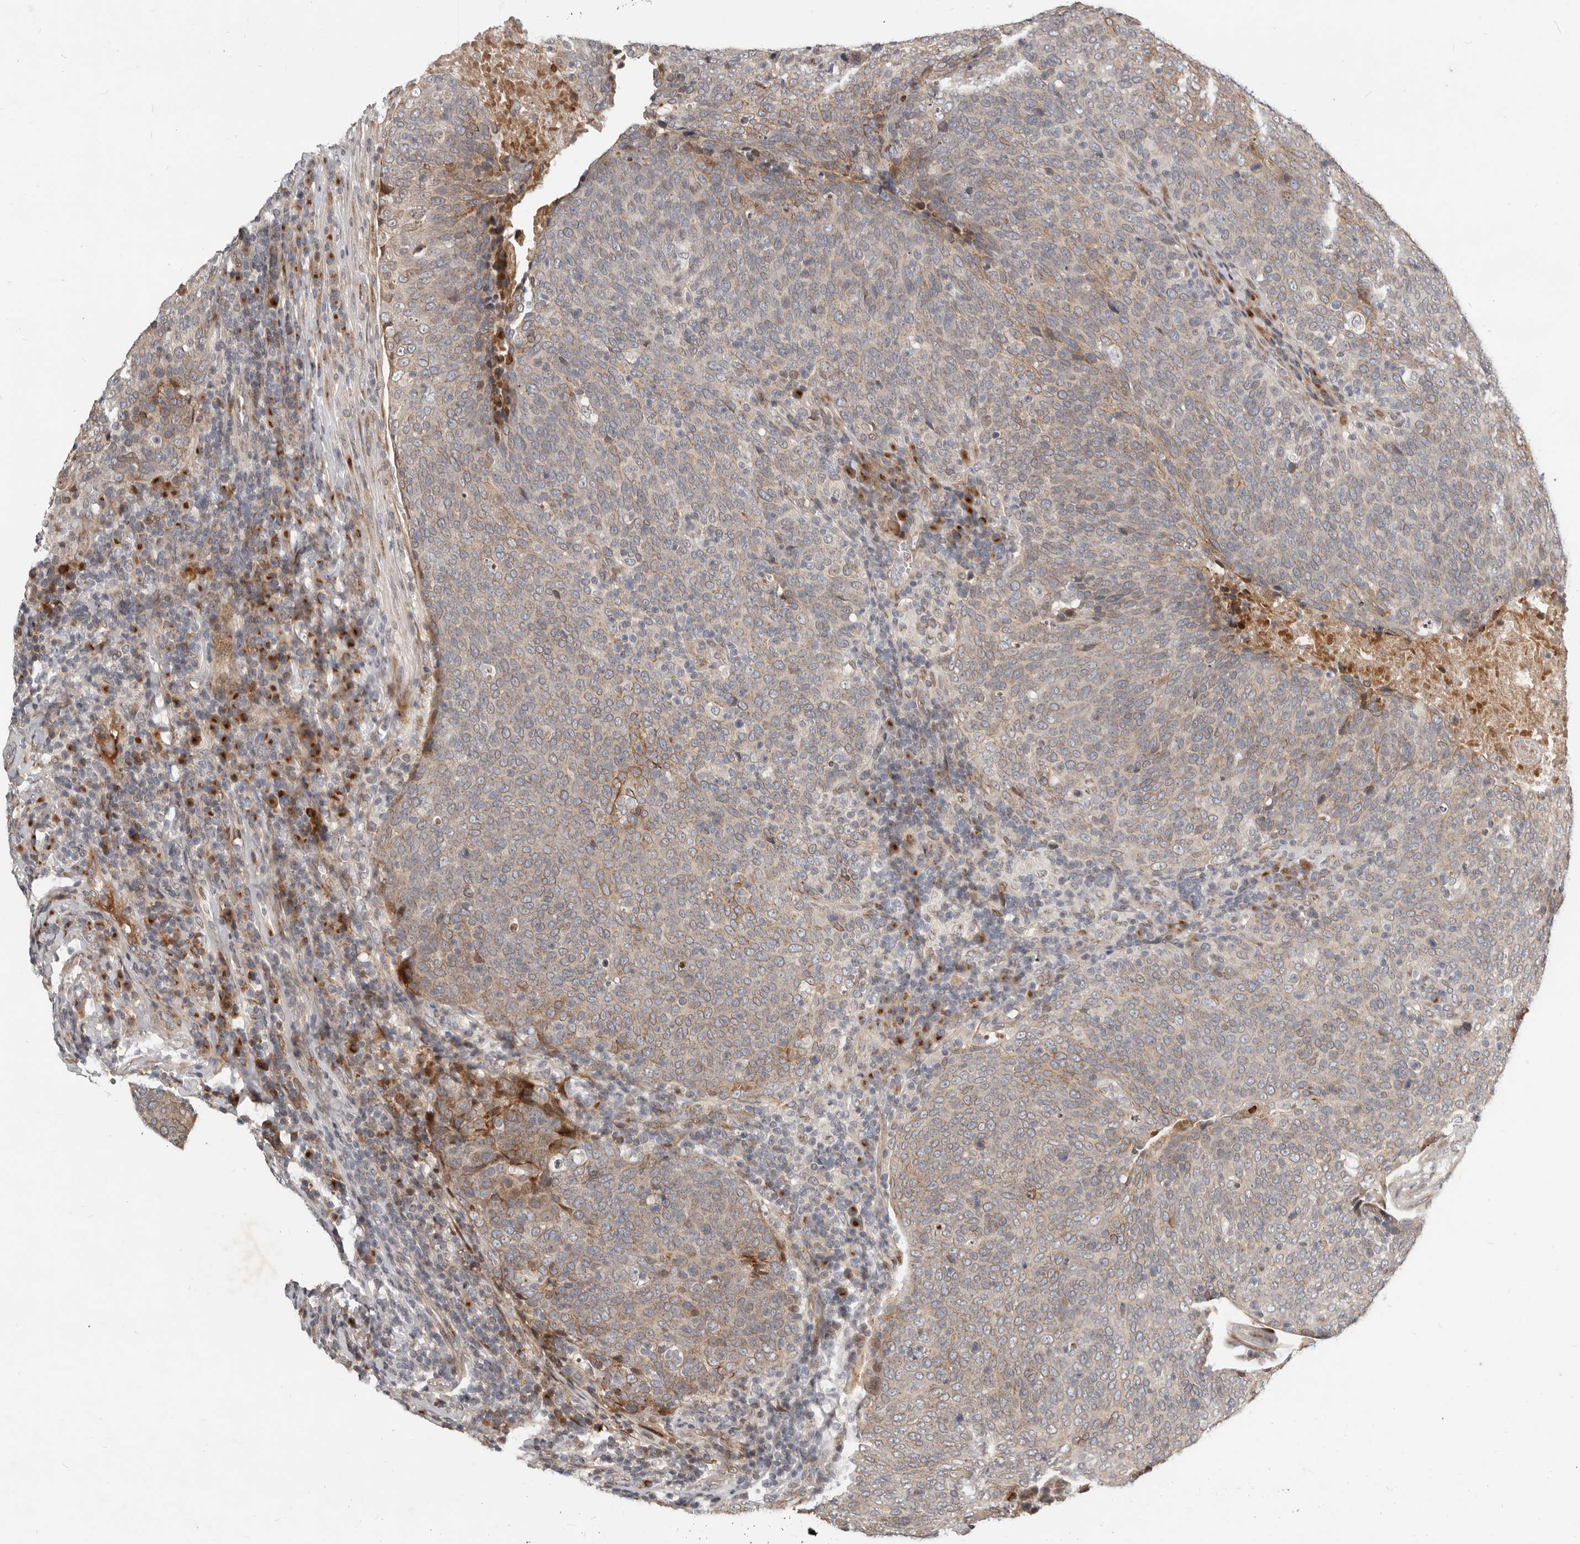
{"staining": {"intensity": "moderate", "quantity": "<25%", "location": "cytoplasmic/membranous"}, "tissue": "head and neck cancer", "cell_type": "Tumor cells", "image_type": "cancer", "snomed": [{"axis": "morphology", "description": "Squamous cell carcinoma, NOS"}, {"axis": "morphology", "description": "Squamous cell carcinoma, metastatic, NOS"}, {"axis": "topography", "description": "Lymph node"}, {"axis": "topography", "description": "Head-Neck"}], "caption": "A histopathology image of human metastatic squamous cell carcinoma (head and neck) stained for a protein displays moderate cytoplasmic/membranous brown staining in tumor cells.", "gene": "NPY4R", "patient": {"sex": "male", "age": 62}}